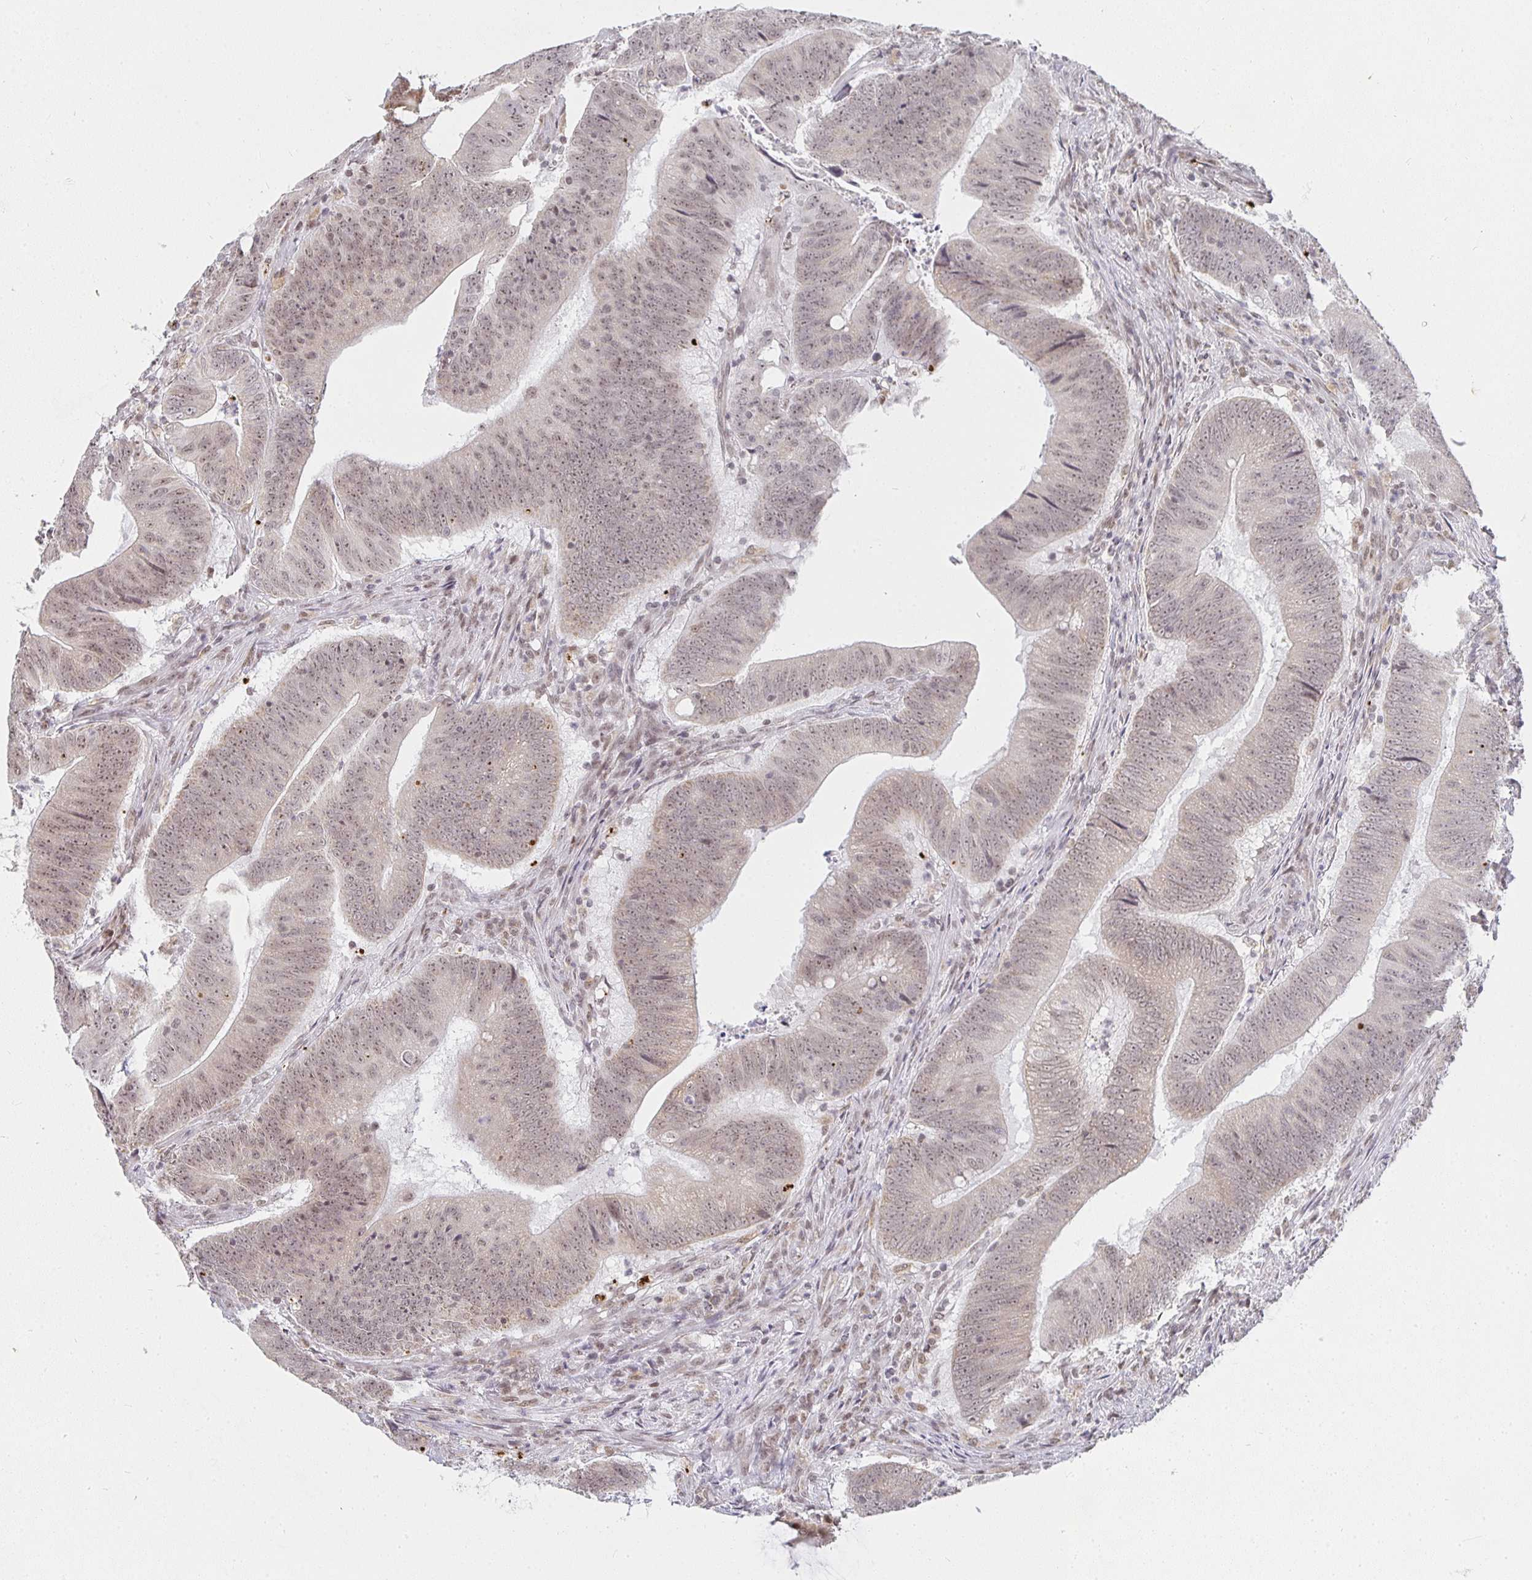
{"staining": {"intensity": "weak", "quantity": ">75%", "location": "cytoplasmic/membranous,nuclear"}, "tissue": "colorectal cancer", "cell_type": "Tumor cells", "image_type": "cancer", "snomed": [{"axis": "morphology", "description": "Adenocarcinoma, NOS"}, {"axis": "topography", "description": "Colon"}], "caption": "Weak cytoplasmic/membranous and nuclear staining for a protein is seen in about >75% of tumor cells of colorectal cancer (adenocarcinoma) using immunohistochemistry.", "gene": "SMARCA2", "patient": {"sex": "female", "age": 87}}